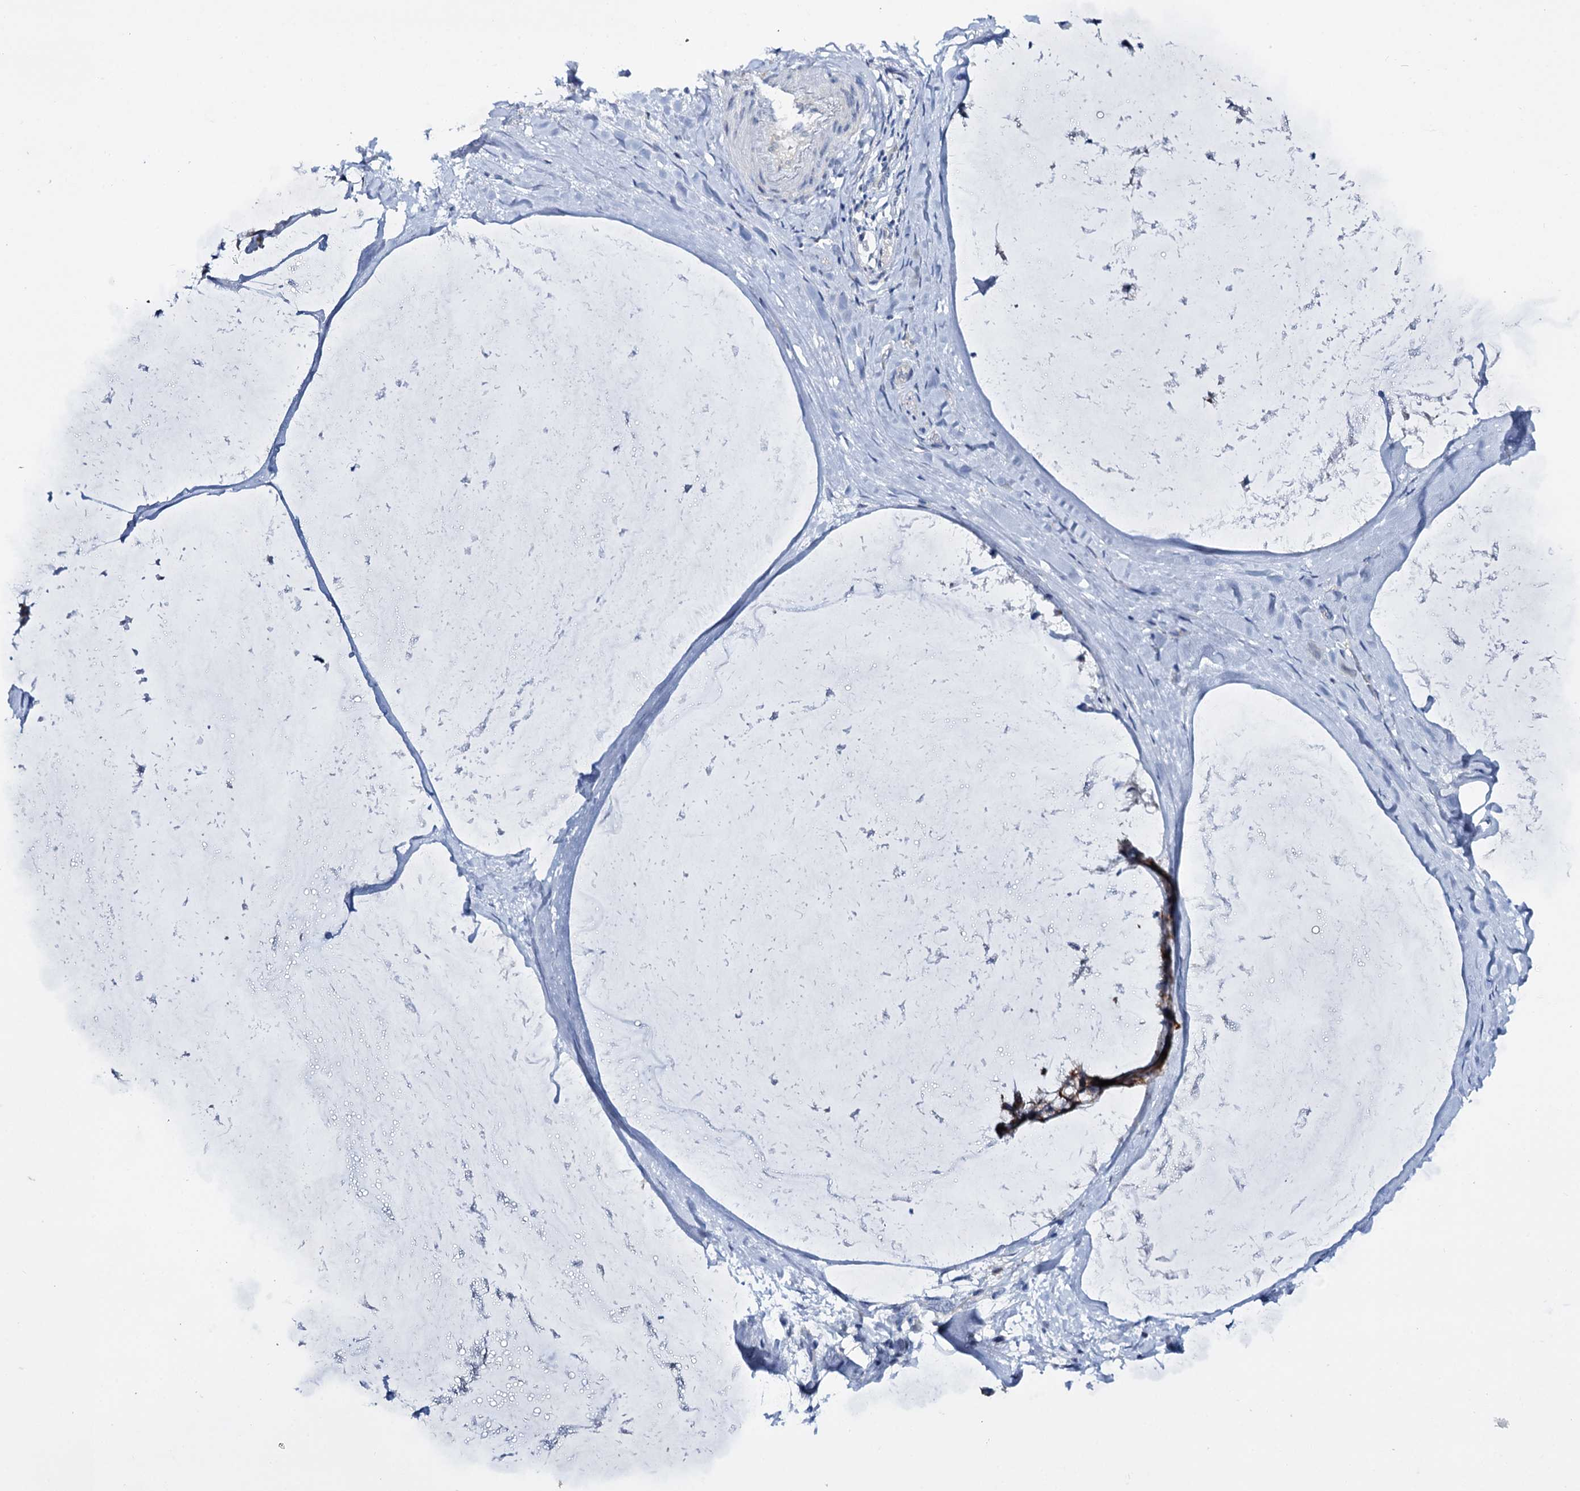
{"staining": {"intensity": "moderate", "quantity": "25%-75%", "location": "cytoplasmic/membranous"}, "tissue": "ovarian cancer", "cell_type": "Tumor cells", "image_type": "cancer", "snomed": [{"axis": "morphology", "description": "Cystadenocarcinoma, mucinous, NOS"}, {"axis": "topography", "description": "Ovary"}], "caption": "A medium amount of moderate cytoplasmic/membranous staining is seen in approximately 25%-75% of tumor cells in ovarian mucinous cystadenocarcinoma tissue.", "gene": "MID1IP1", "patient": {"sex": "female", "age": 39}}